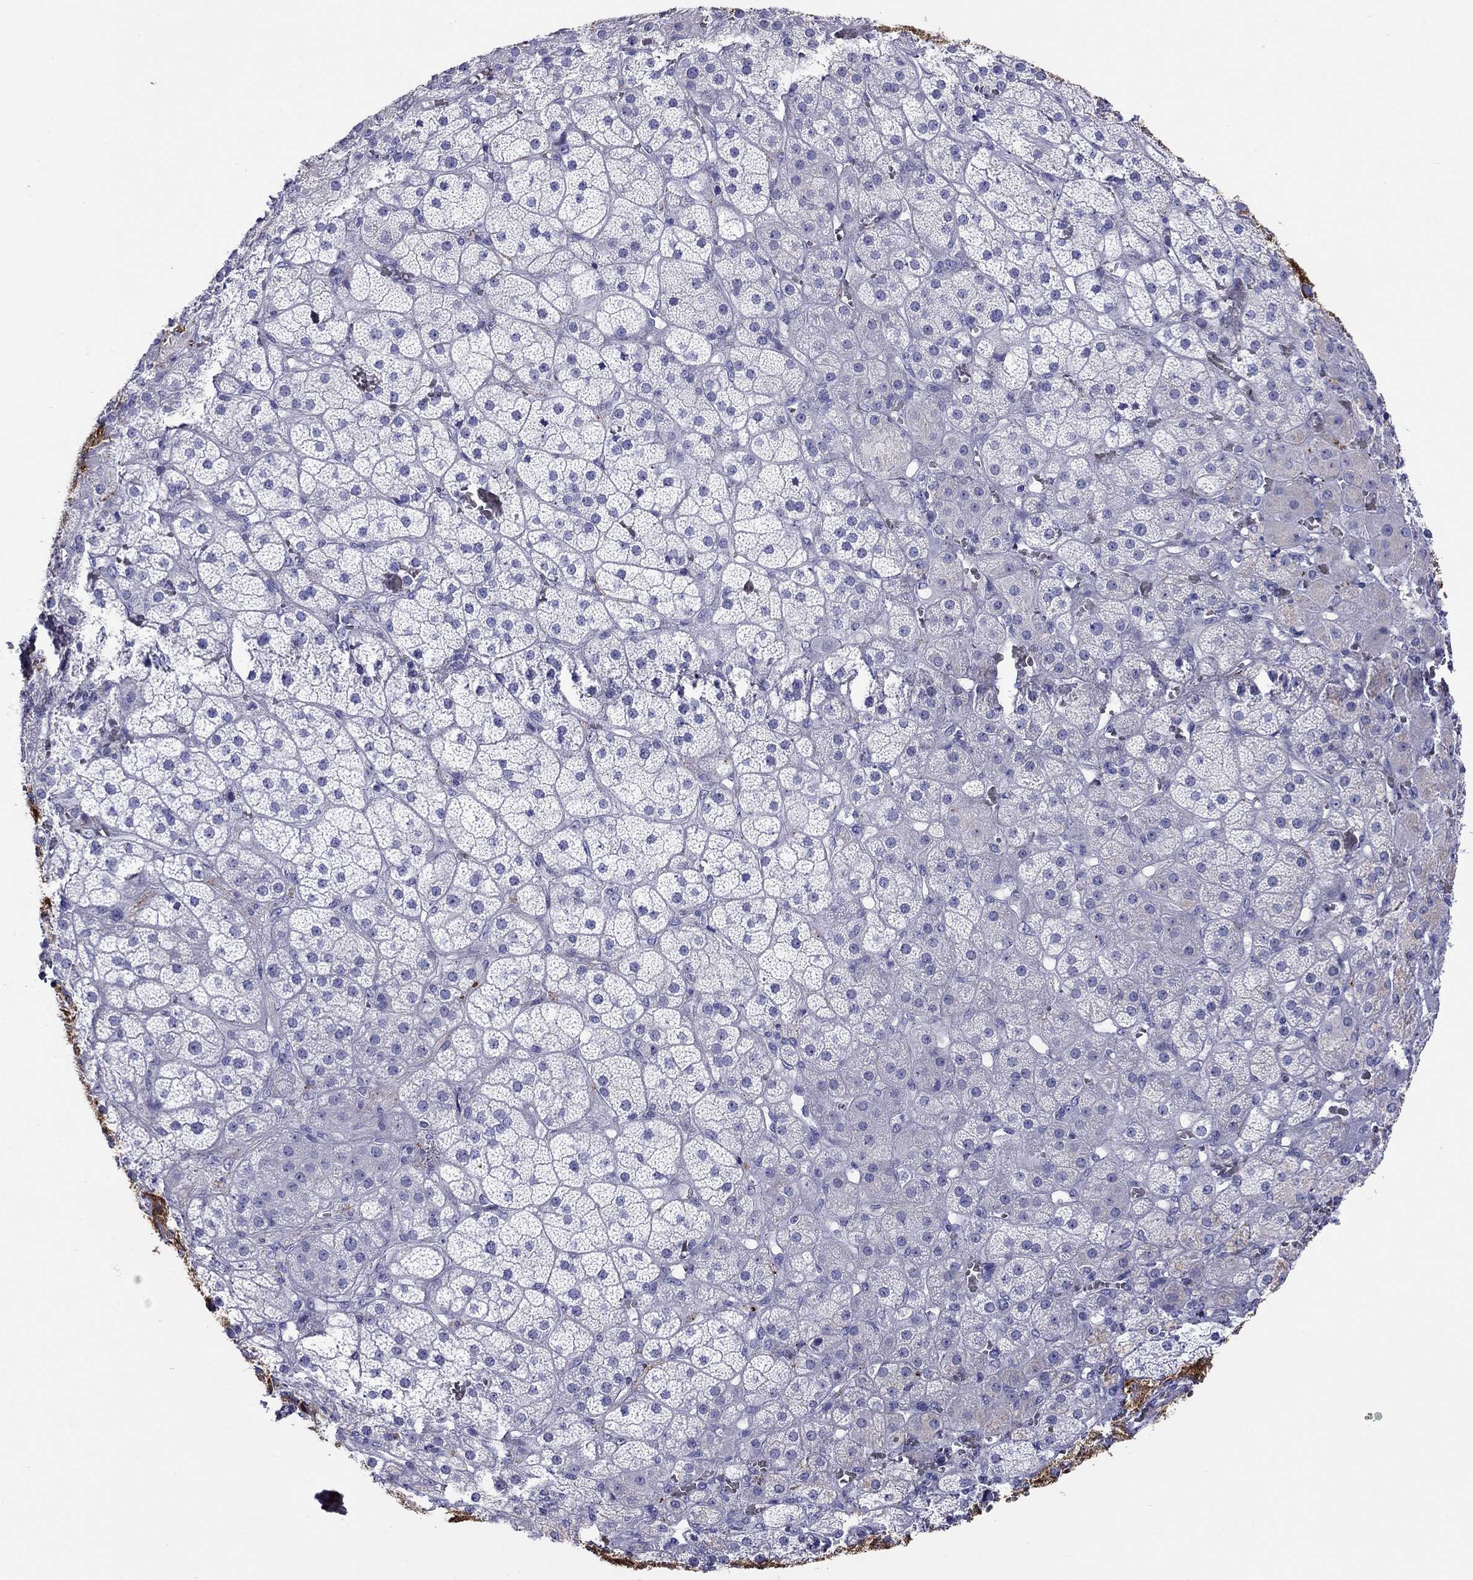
{"staining": {"intensity": "strong", "quantity": "<25%", "location": "cytoplasmic/membranous"}, "tissue": "adrenal gland", "cell_type": "Glandular cells", "image_type": "normal", "snomed": [{"axis": "morphology", "description": "Normal tissue, NOS"}, {"axis": "topography", "description": "Adrenal gland"}], "caption": "A brown stain shows strong cytoplasmic/membranous staining of a protein in glandular cells of unremarkable adrenal gland.", "gene": "PTPRN", "patient": {"sex": "male", "age": 57}}